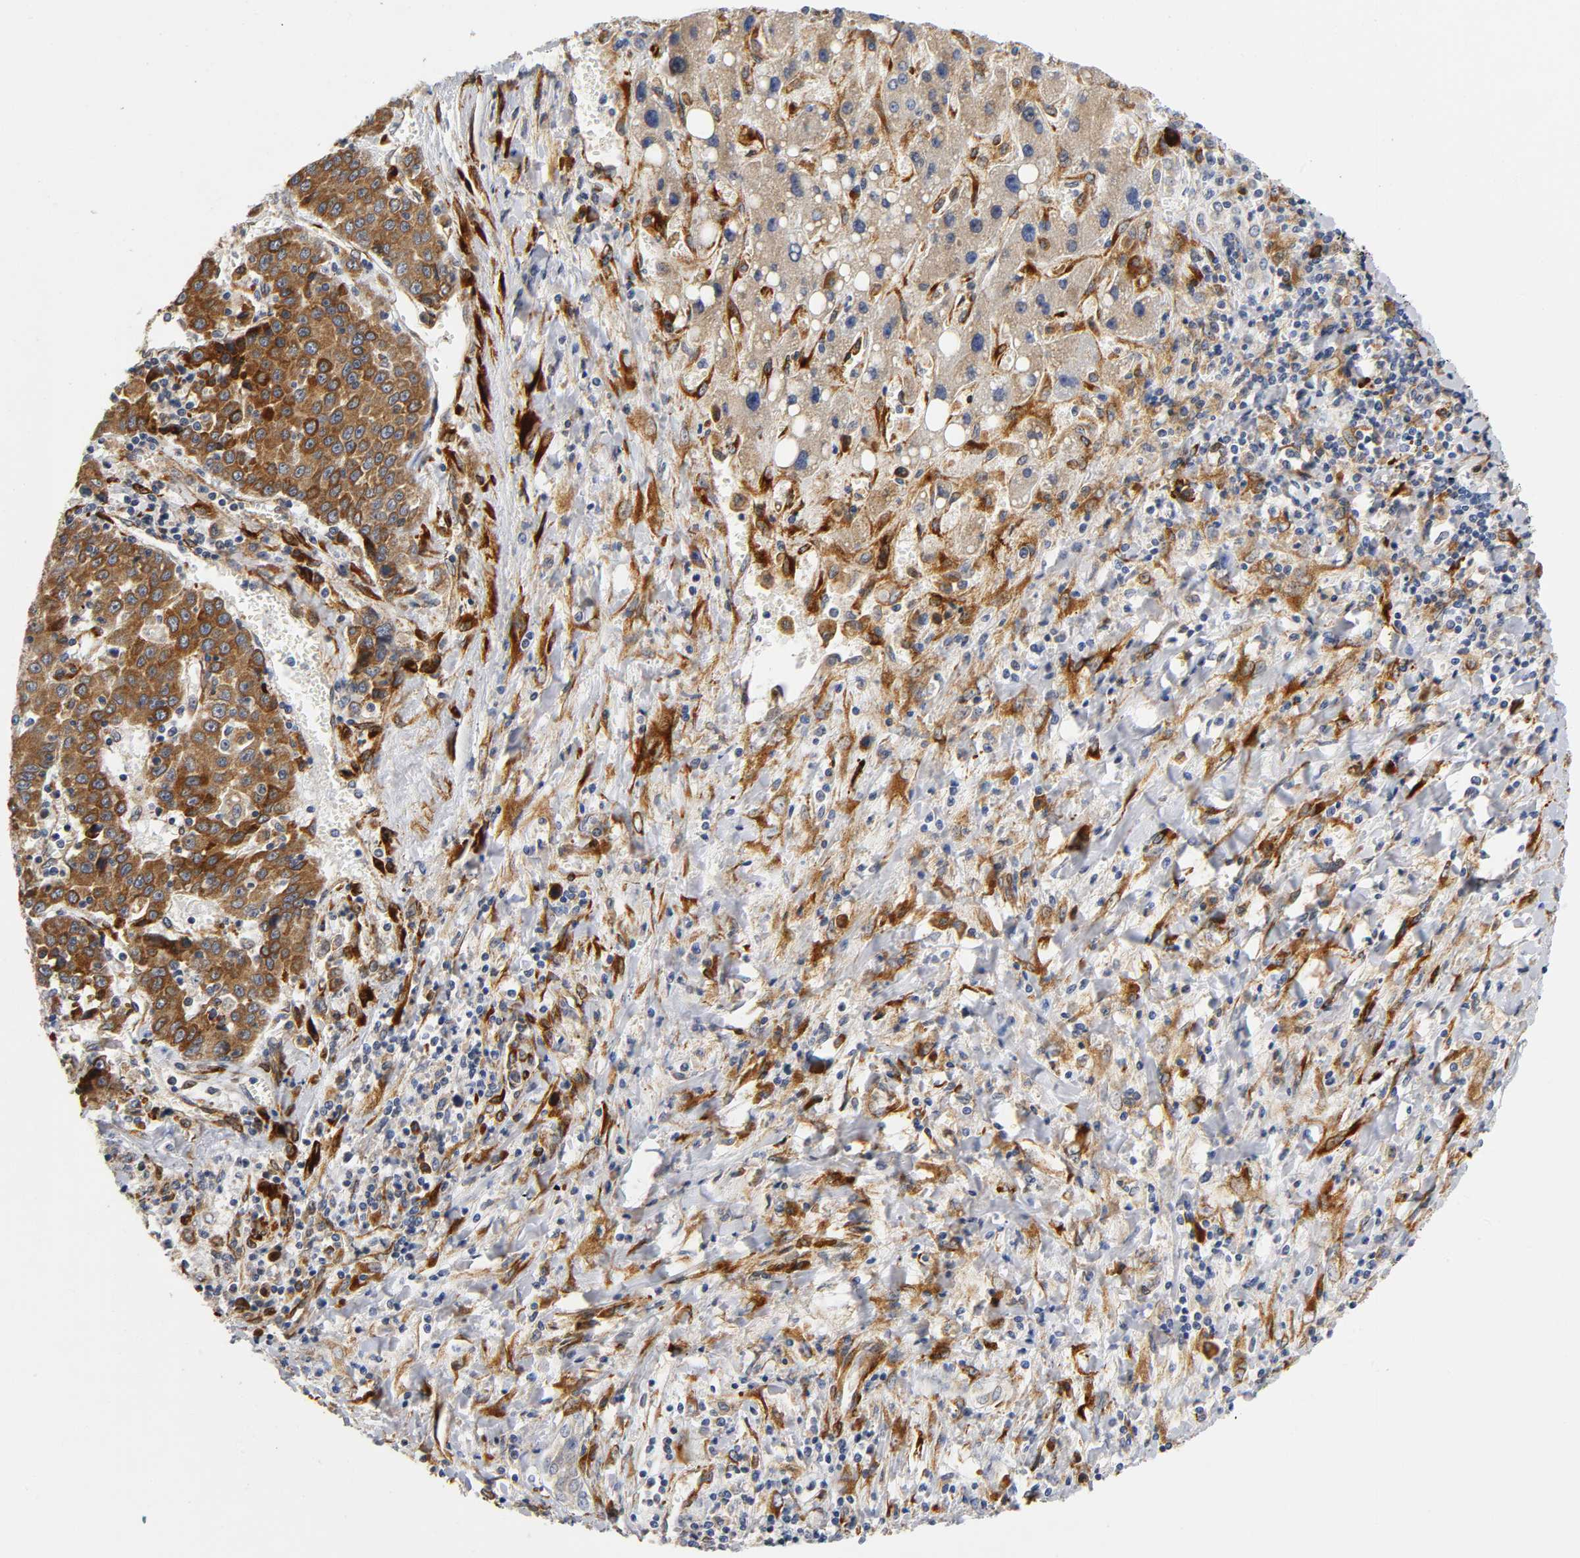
{"staining": {"intensity": "strong", "quantity": ">75%", "location": "cytoplasmic/membranous"}, "tissue": "liver cancer", "cell_type": "Tumor cells", "image_type": "cancer", "snomed": [{"axis": "morphology", "description": "Carcinoma, Hepatocellular, NOS"}, {"axis": "topography", "description": "Liver"}], "caption": "Liver cancer stained for a protein (brown) exhibits strong cytoplasmic/membranous positive expression in about >75% of tumor cells.", "gene": "SOS2", "patient": {"sex": "female", "age": 53}}